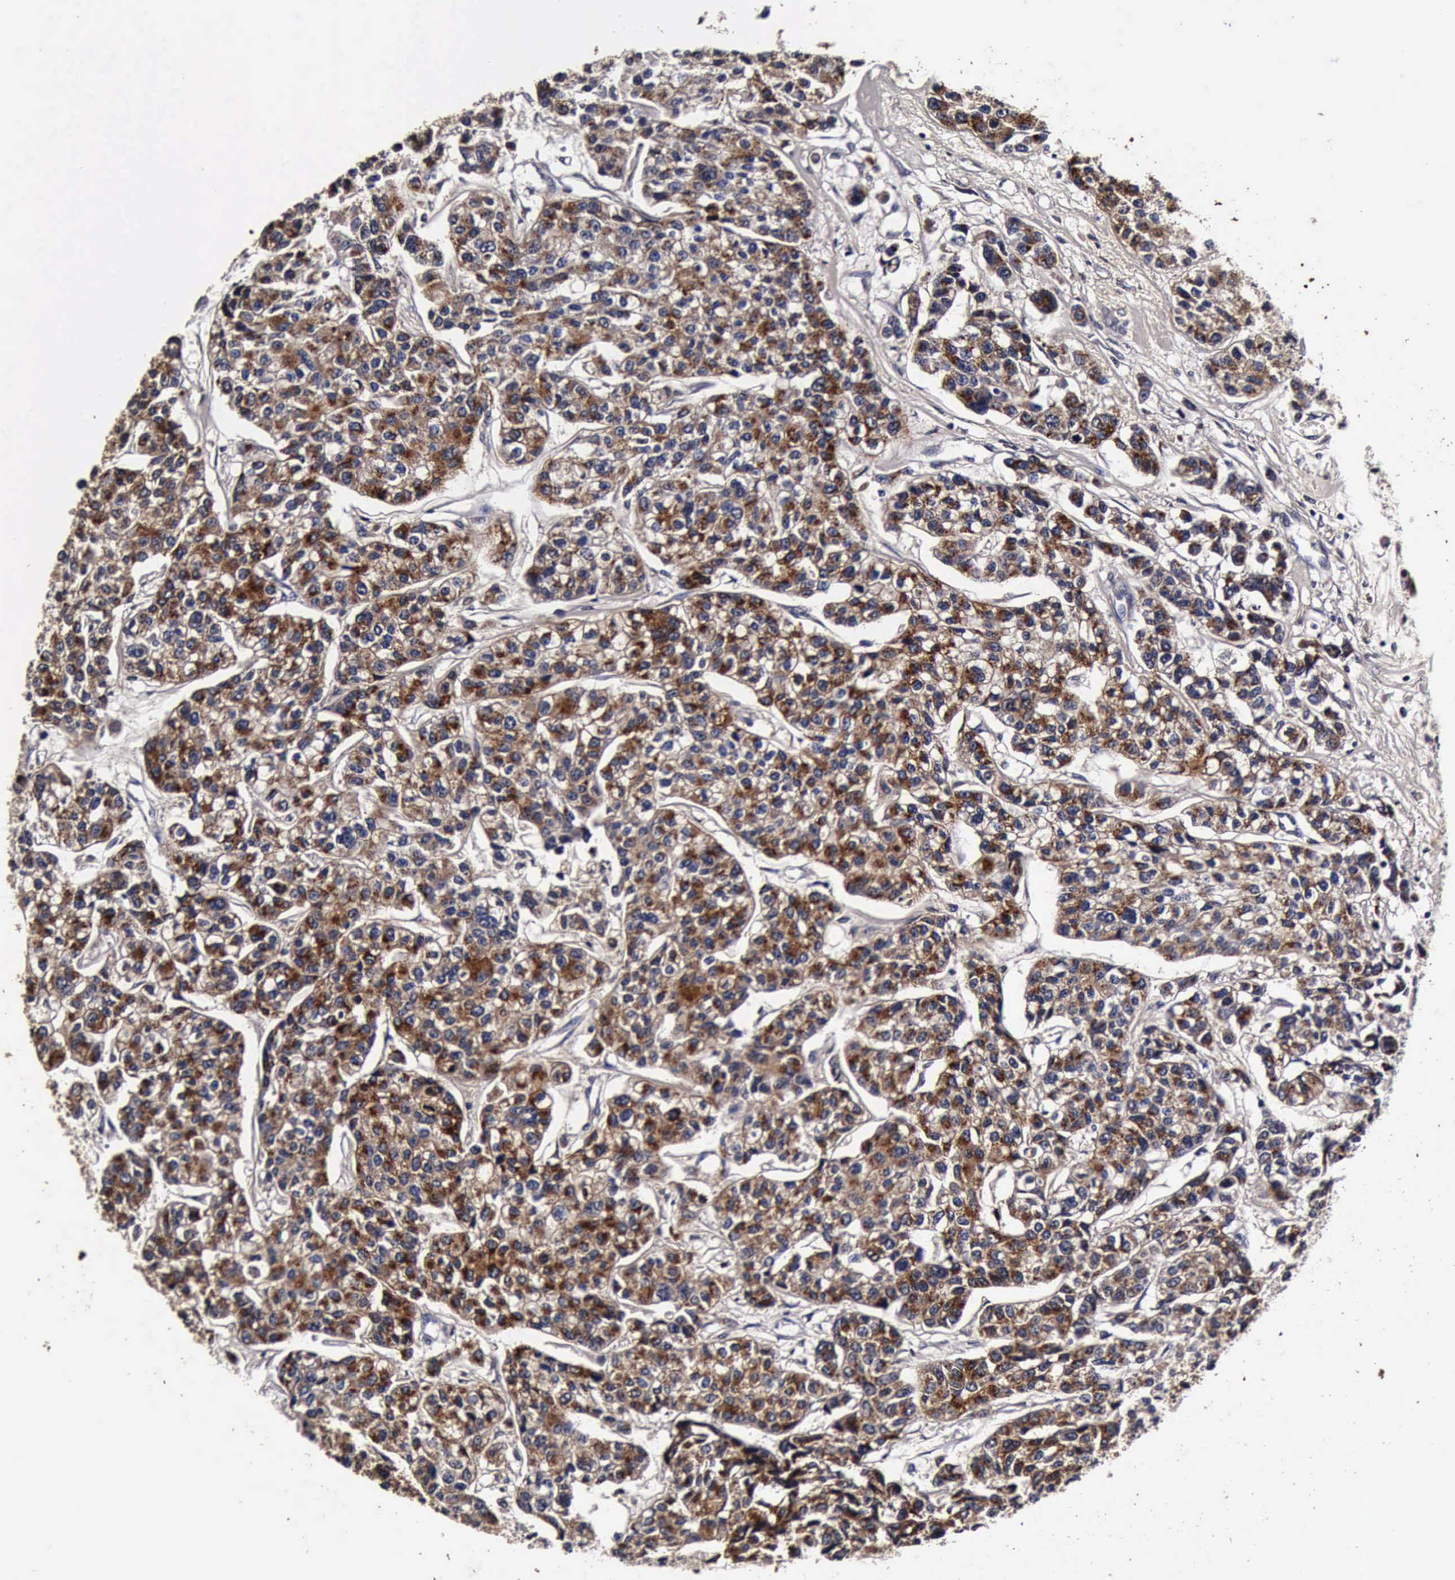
{"staining": {"intensity": "strong", "quantity": ">75%", "location": "cytoplasmic/membranous"}, "tissue": "breast cancer", "cell_type": "Tumor cells", "image_type": "cancer", "snomed": [{"axis": "morphology", "description": "Duct carcinoma"}, {"axis": "topography", "description": "Breast"}], "caption": "This photomicrograph exhibits IHC staining of human breast infiltrating ductal carcinoma, with high strong cytoplasmic/membranous expression in approximately >75% of tumor cells.", "gene": "CST3", "patient": {"sex": "female", "age": 51}}